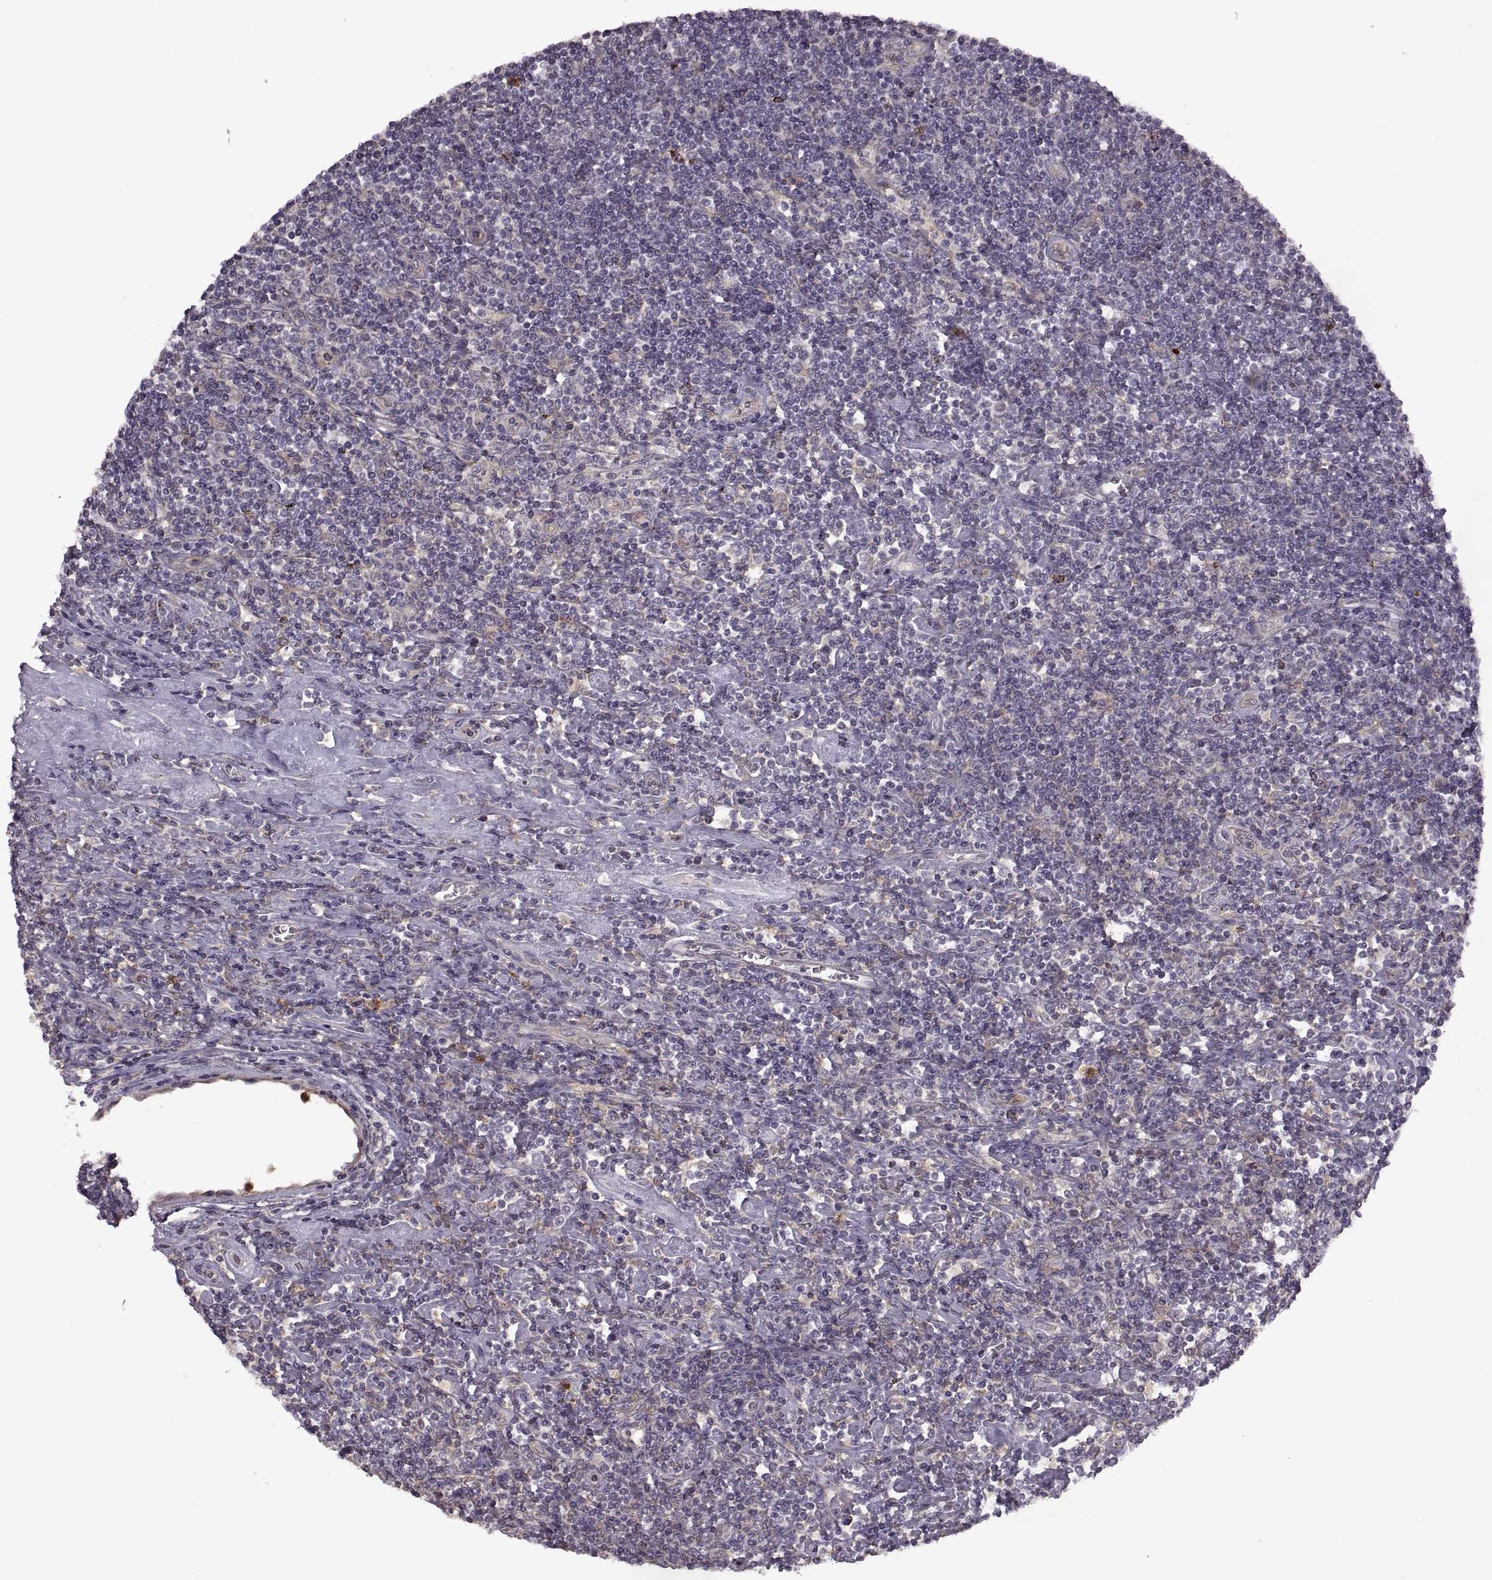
{"staining": {"intensity": "negative", "quantity": "none", "location": "none"}, "tissue": "lymphoma", "cell_type": "Tumor cells", "image_type": "cancer", "snomed": [{"axis": "morphology", "description": "Hodgkin's disease, NOS"}, {"axis": "topography", "description": "Lymph node"}], "caption": "This is a photomicrograph of immunohistochemistry staining of lymphoma, which shows no positivity in tumor cells. (Brightfield microscopy of DAB (3,3'-diaminobenzidine) immunohistochemistry (IHC) at high magnification).", "gene": "PIERCE1", "patient": {"sex": "male", "age": 40}}